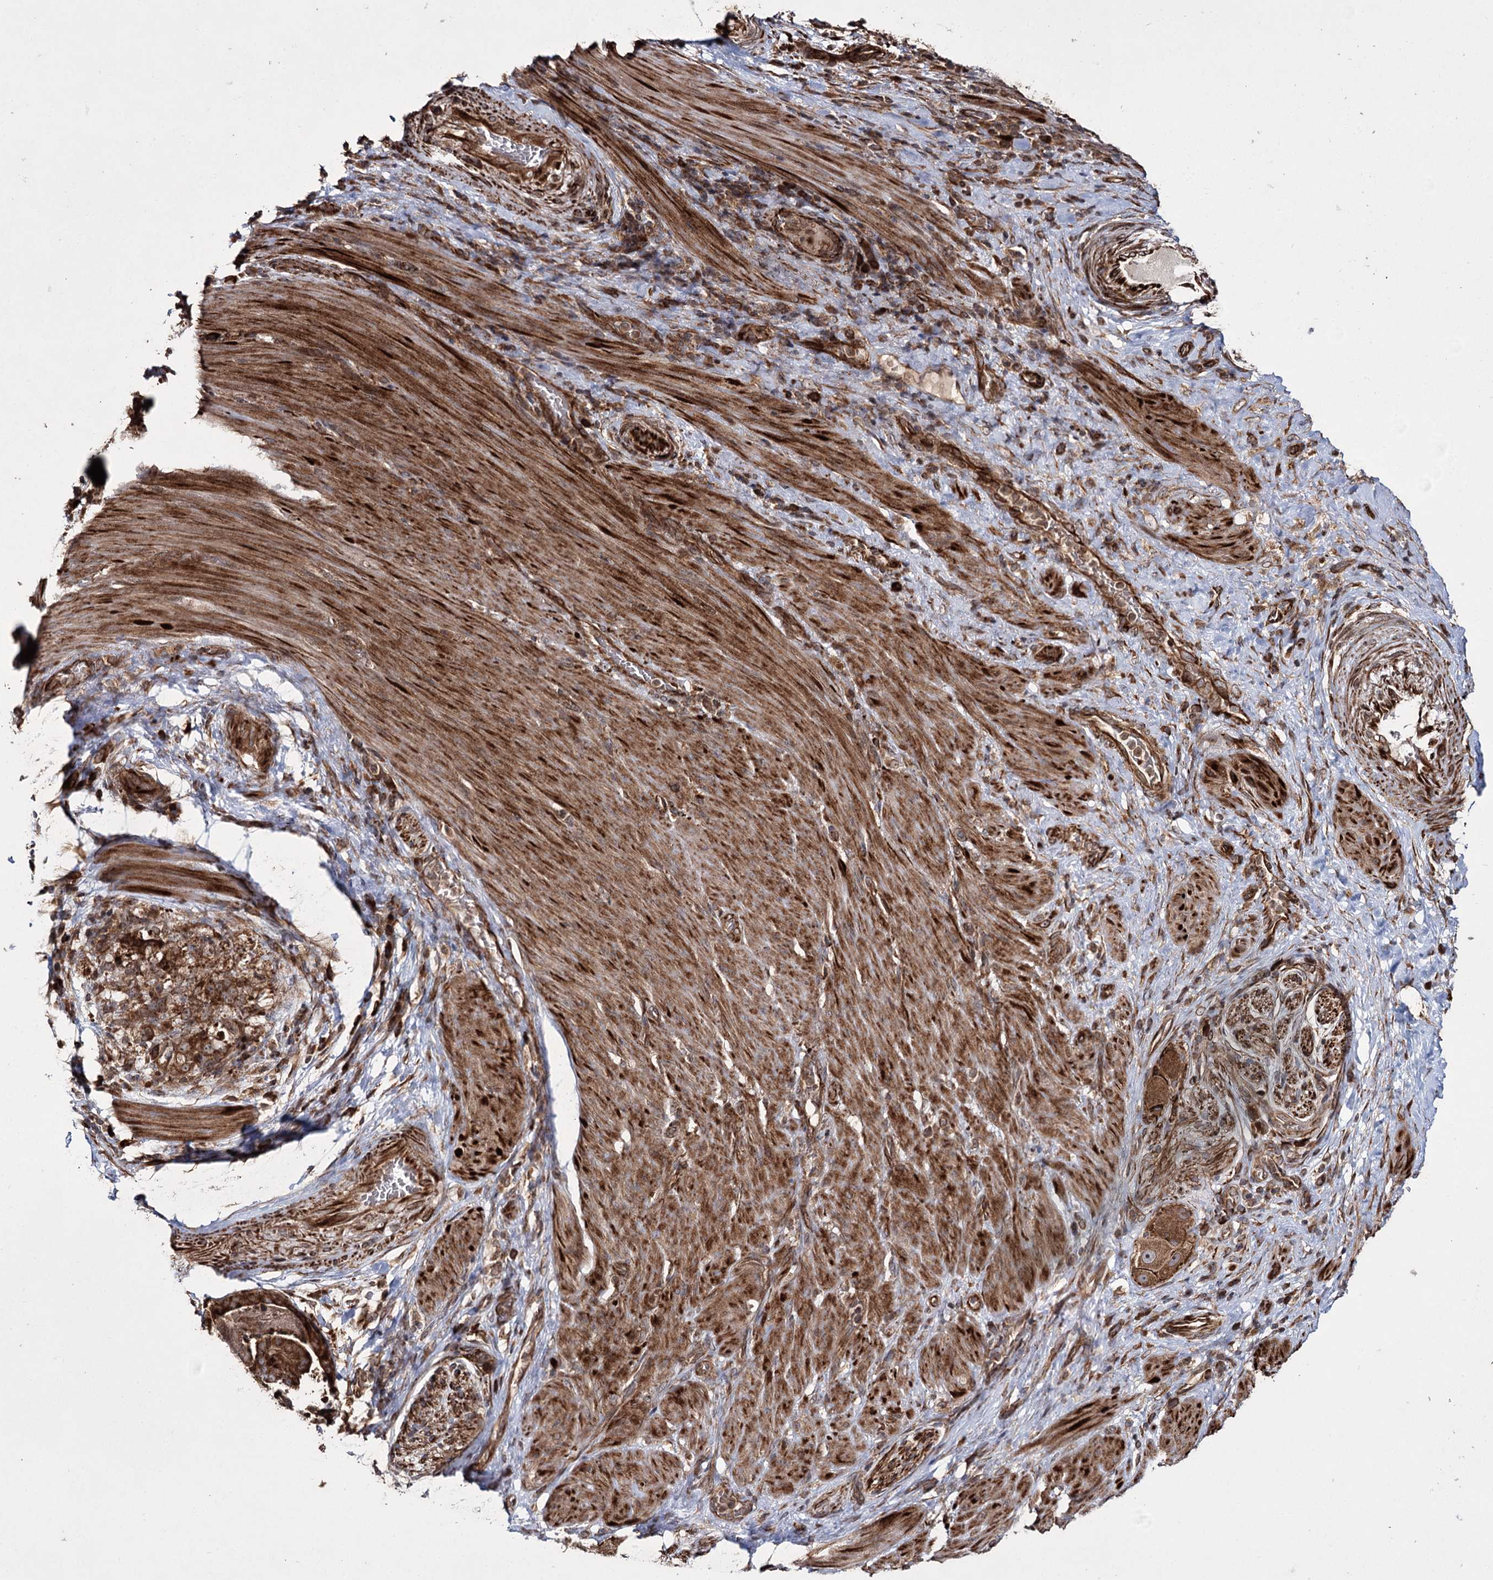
{"staining": {"intensity": "strong", "quantity": ">75%", "location": "cytoplasmic/membranous"}, "tissue": "stomach cancer", "cell_type": "Tumor cells", "image_type": "cancer", "snomed": [{"axis": "morphology", "description": "Adenocarcinoma, NOS"}, {"axis": "topography", "description": "Stomach"}], "caption": "Tumor cells demonstrate high levels of strong cytoplasmic/membranous staining in approximately >75% of cells in human stomach adenocarcinoma.", "gene": "HECTD2", "patient": {"sex": "male", "age": 48}}